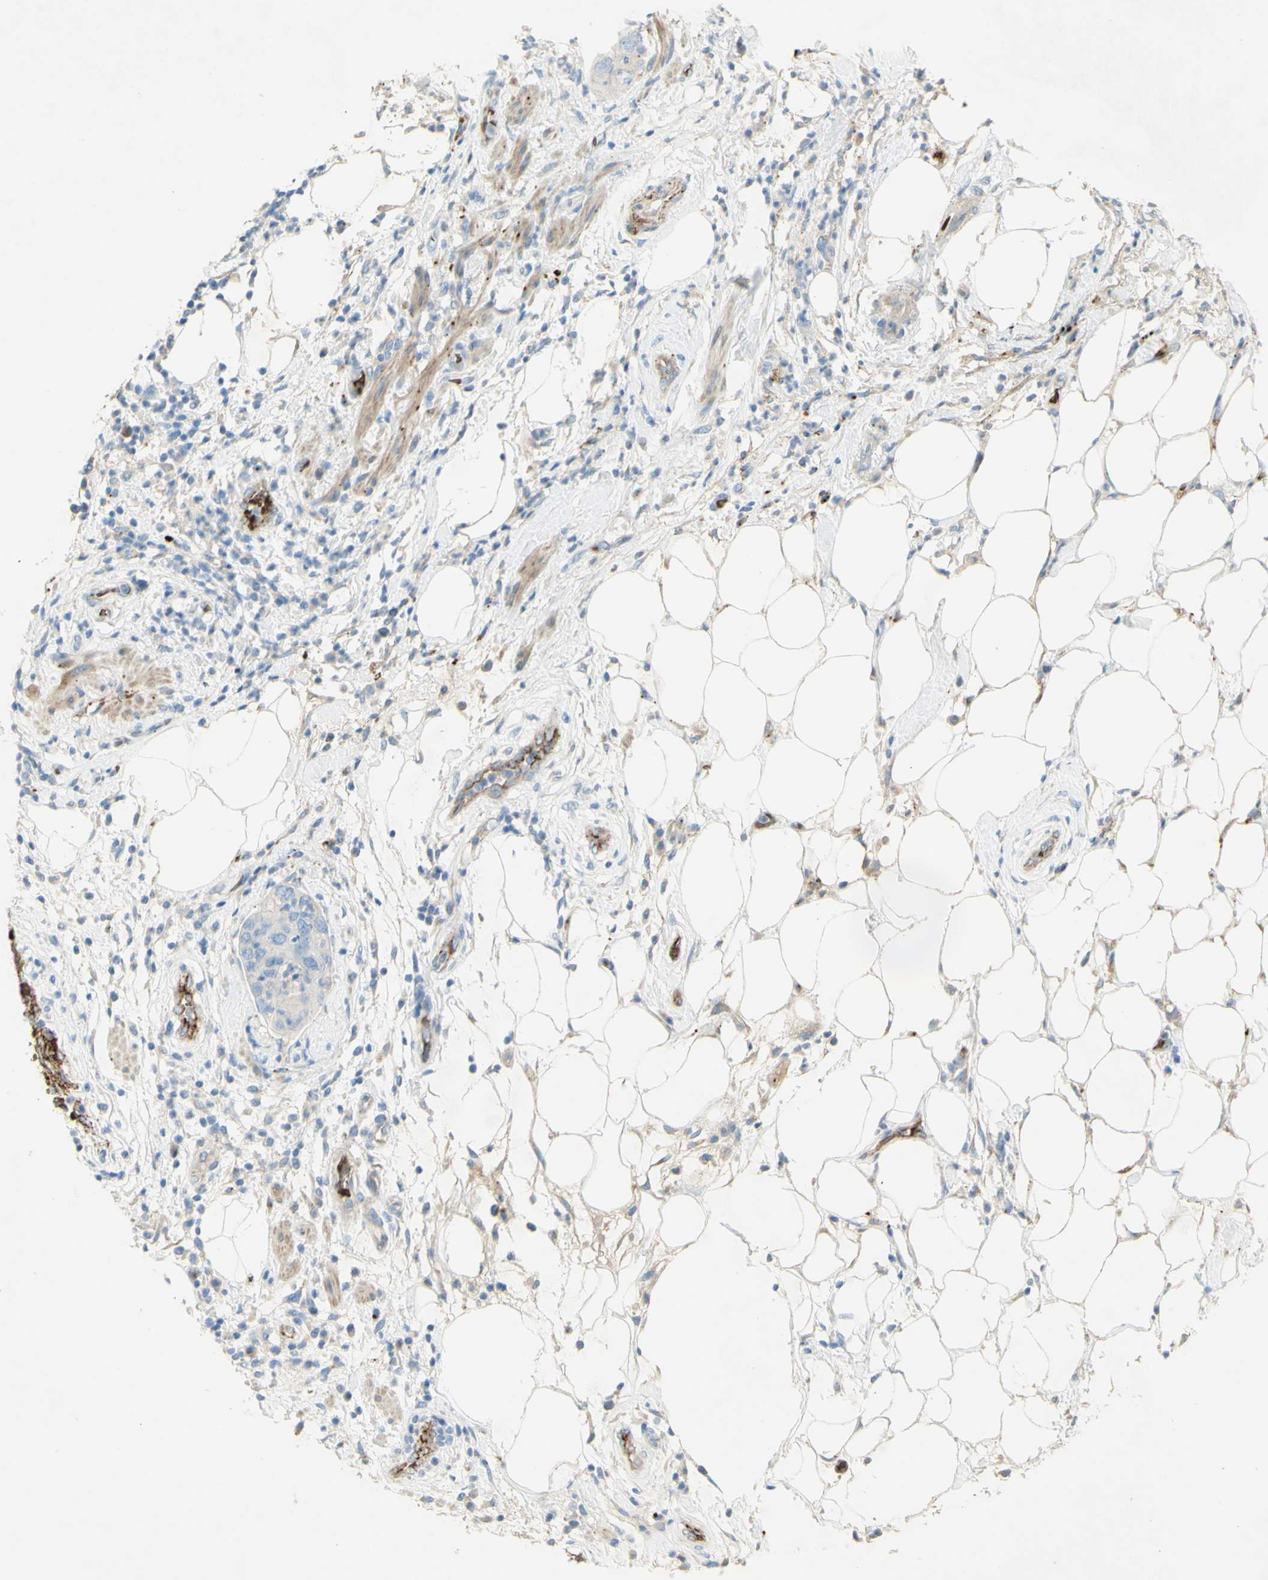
{"staining": {"intensity": "negative", "quantity": "none", "location": "none"}, "tissue": "pancreatic cancer", "cell_type": "Tumor cells", "image_type": "cancer", "snomed": [{"axis": "morphology", "description": "Adenocarcinoma, NOS"}, {"axis": "topography", "description": "Pancreas"}], "caption": "The immunohistochemistry (IHC) photomicrograph has no significant staining in tumor cells of pancreatic cancer (adenocarcinoma) tissue. (DAB IHC visualized using brightfield microscopy, high magnification).", "gene": "GAN", "patient": {"sex": "female", "age": 71}}